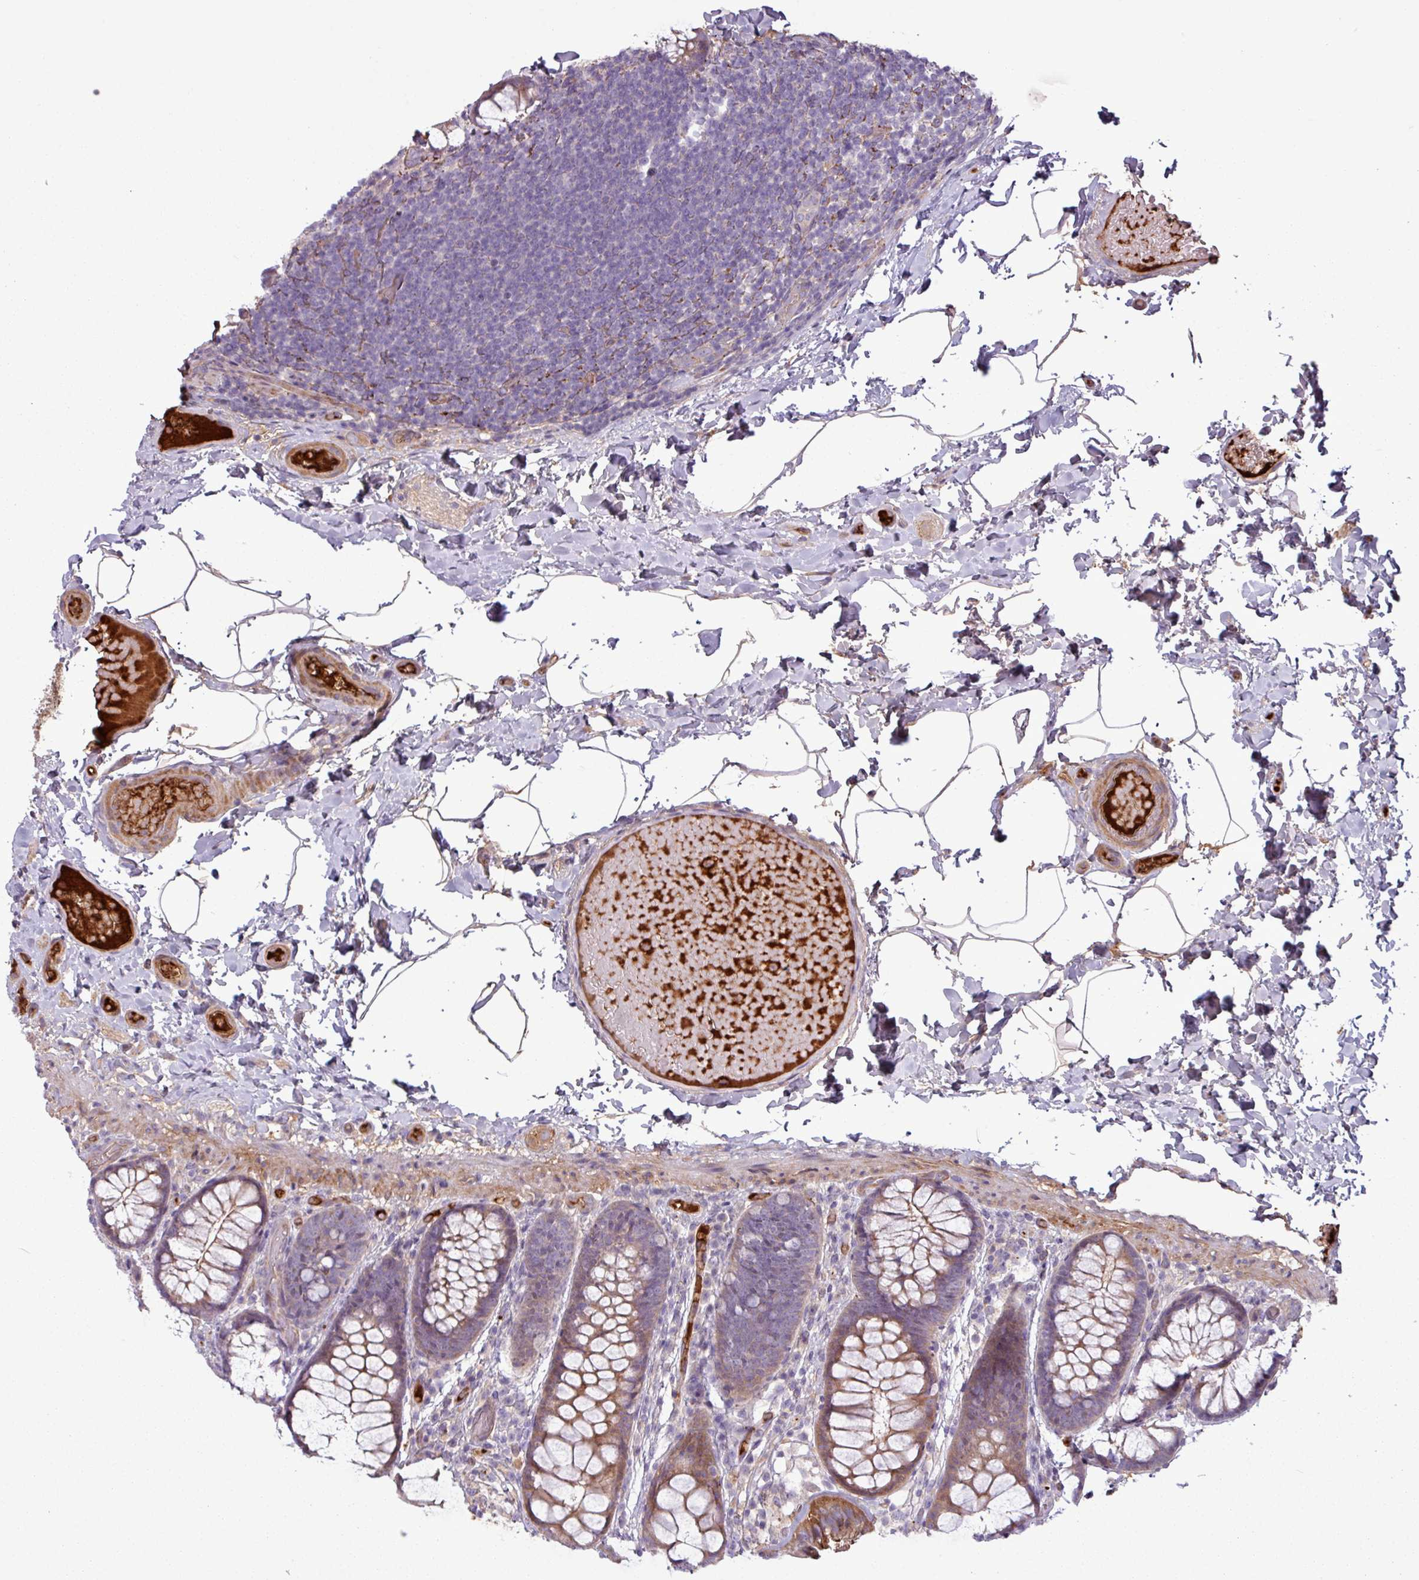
{"staining": {"intensity": "moderate", "quantity": ">75%", "location": "cytoplasmic/membranous"}, "tissue": "colon", "cell_type": "Endothelial cells", "image_type": "normal", "snomed": [{"axis": "morphology", "description": "Normal tissue, NOS"}, {"axis": "topography", "description": "Colon"}], "caption": "High-magnification brightfield microscopy of benign colon stained with DAB (brown) and counterstained with hematoxylin (blue). endothelial cells exhibit moderate cytoplasmic/membranous staining is identified in approximately>75% of cells.", "gene": "C4A", "patient": {"sex": "male", "age": 46}}